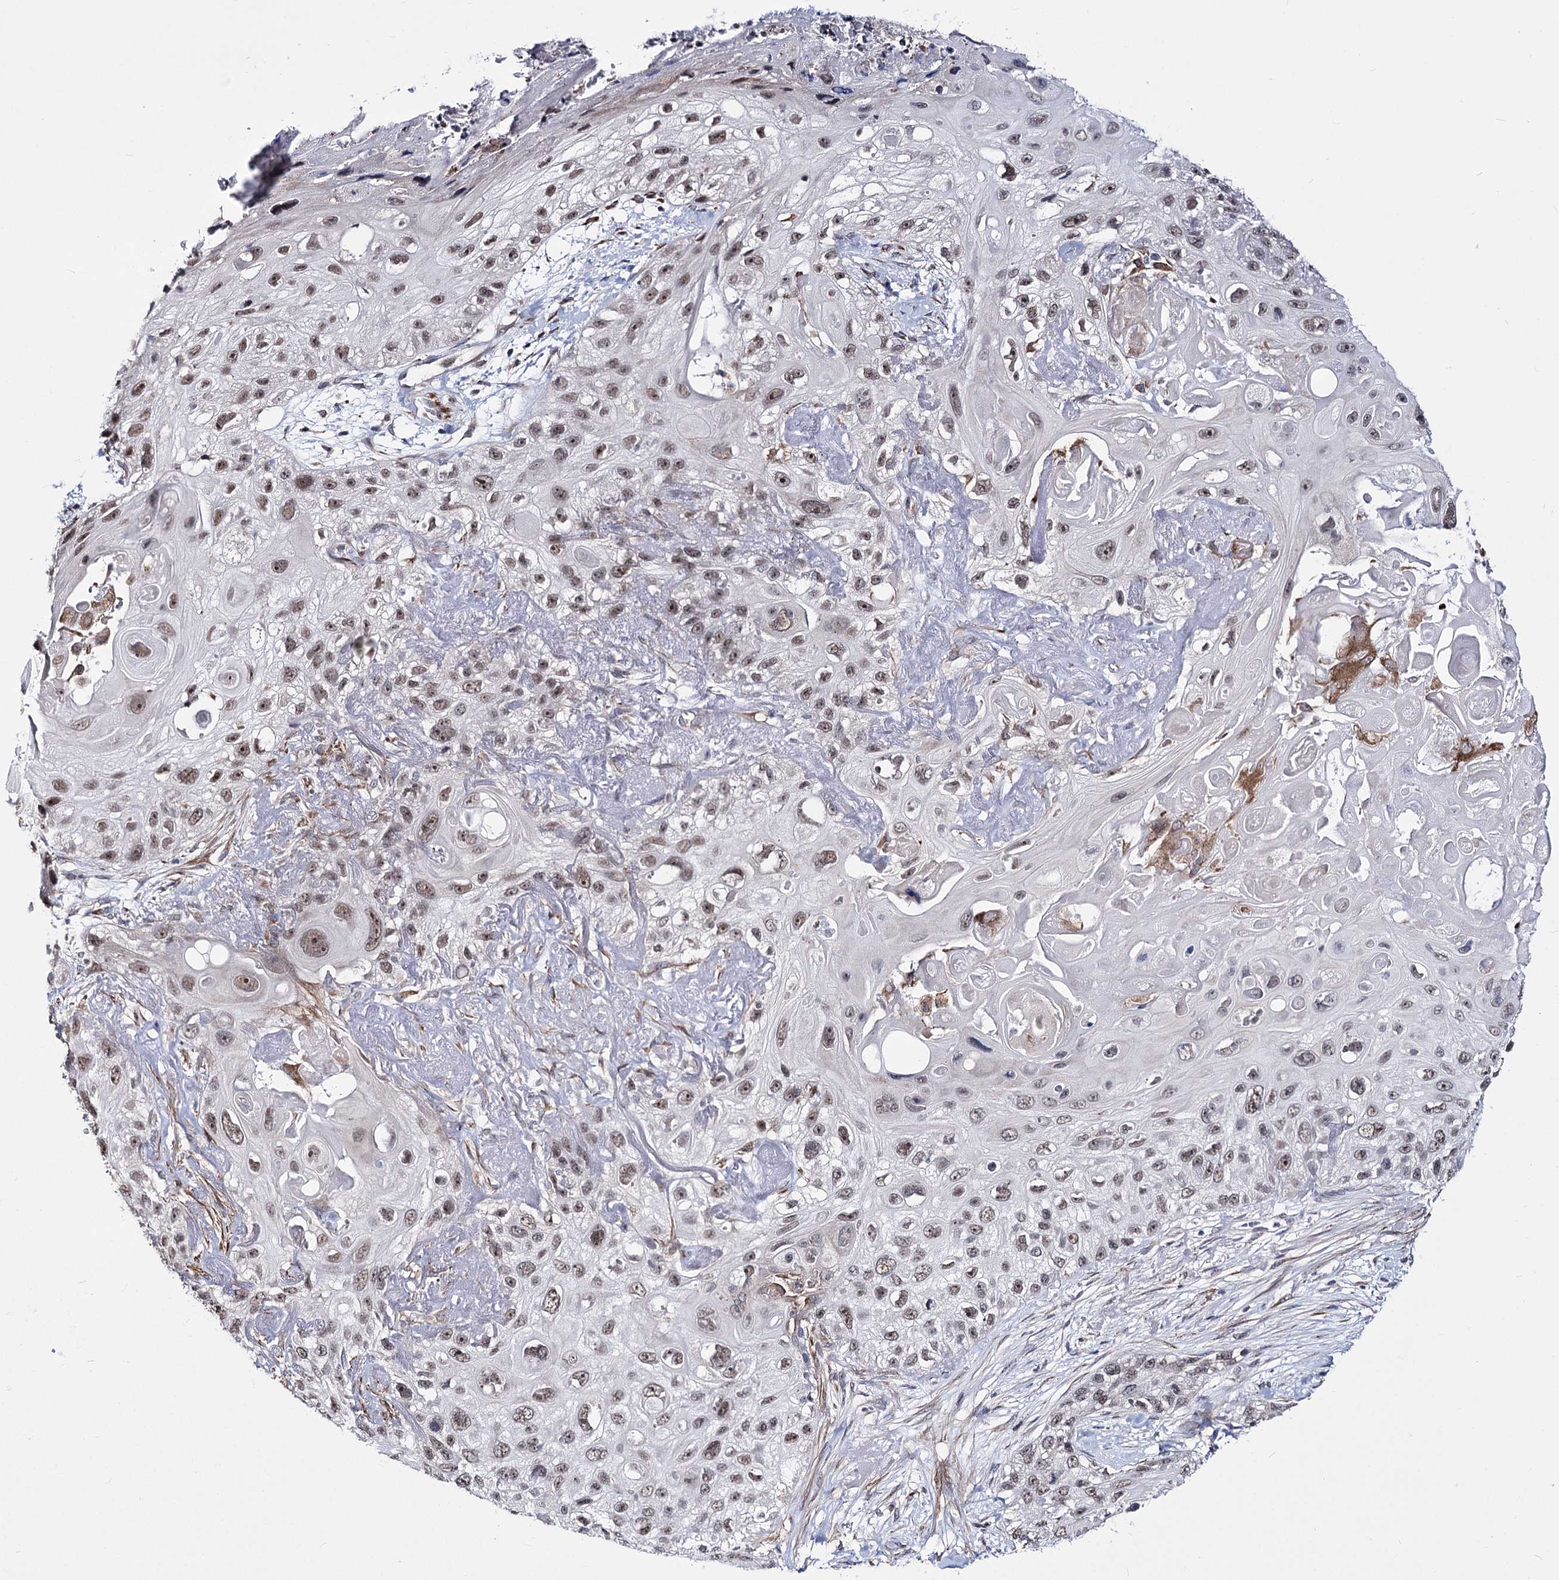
{"staining": {"intensity": "moderate", "quantity": ">75%", "location": "nuclear"}, "tissue": "skin cancer", "cell_type": "Tumor cells", "image_type": "cancer", "snomed": [{"axis": "morphology", "description": "Normal tissue, NOS"}, {"axis": "morphology", "description": "Squamous cell carcinoma, NOS"}, {"axis": "topography", "description": "Skin"}], "caption": "Human squamous cell carcinoma (skin) stained with a brown dye reveals moderate nuclear positive expression in about >75% of tumor cells.", "gene": "PPRC1", "patient": {"sex": "male", "age": 72}}